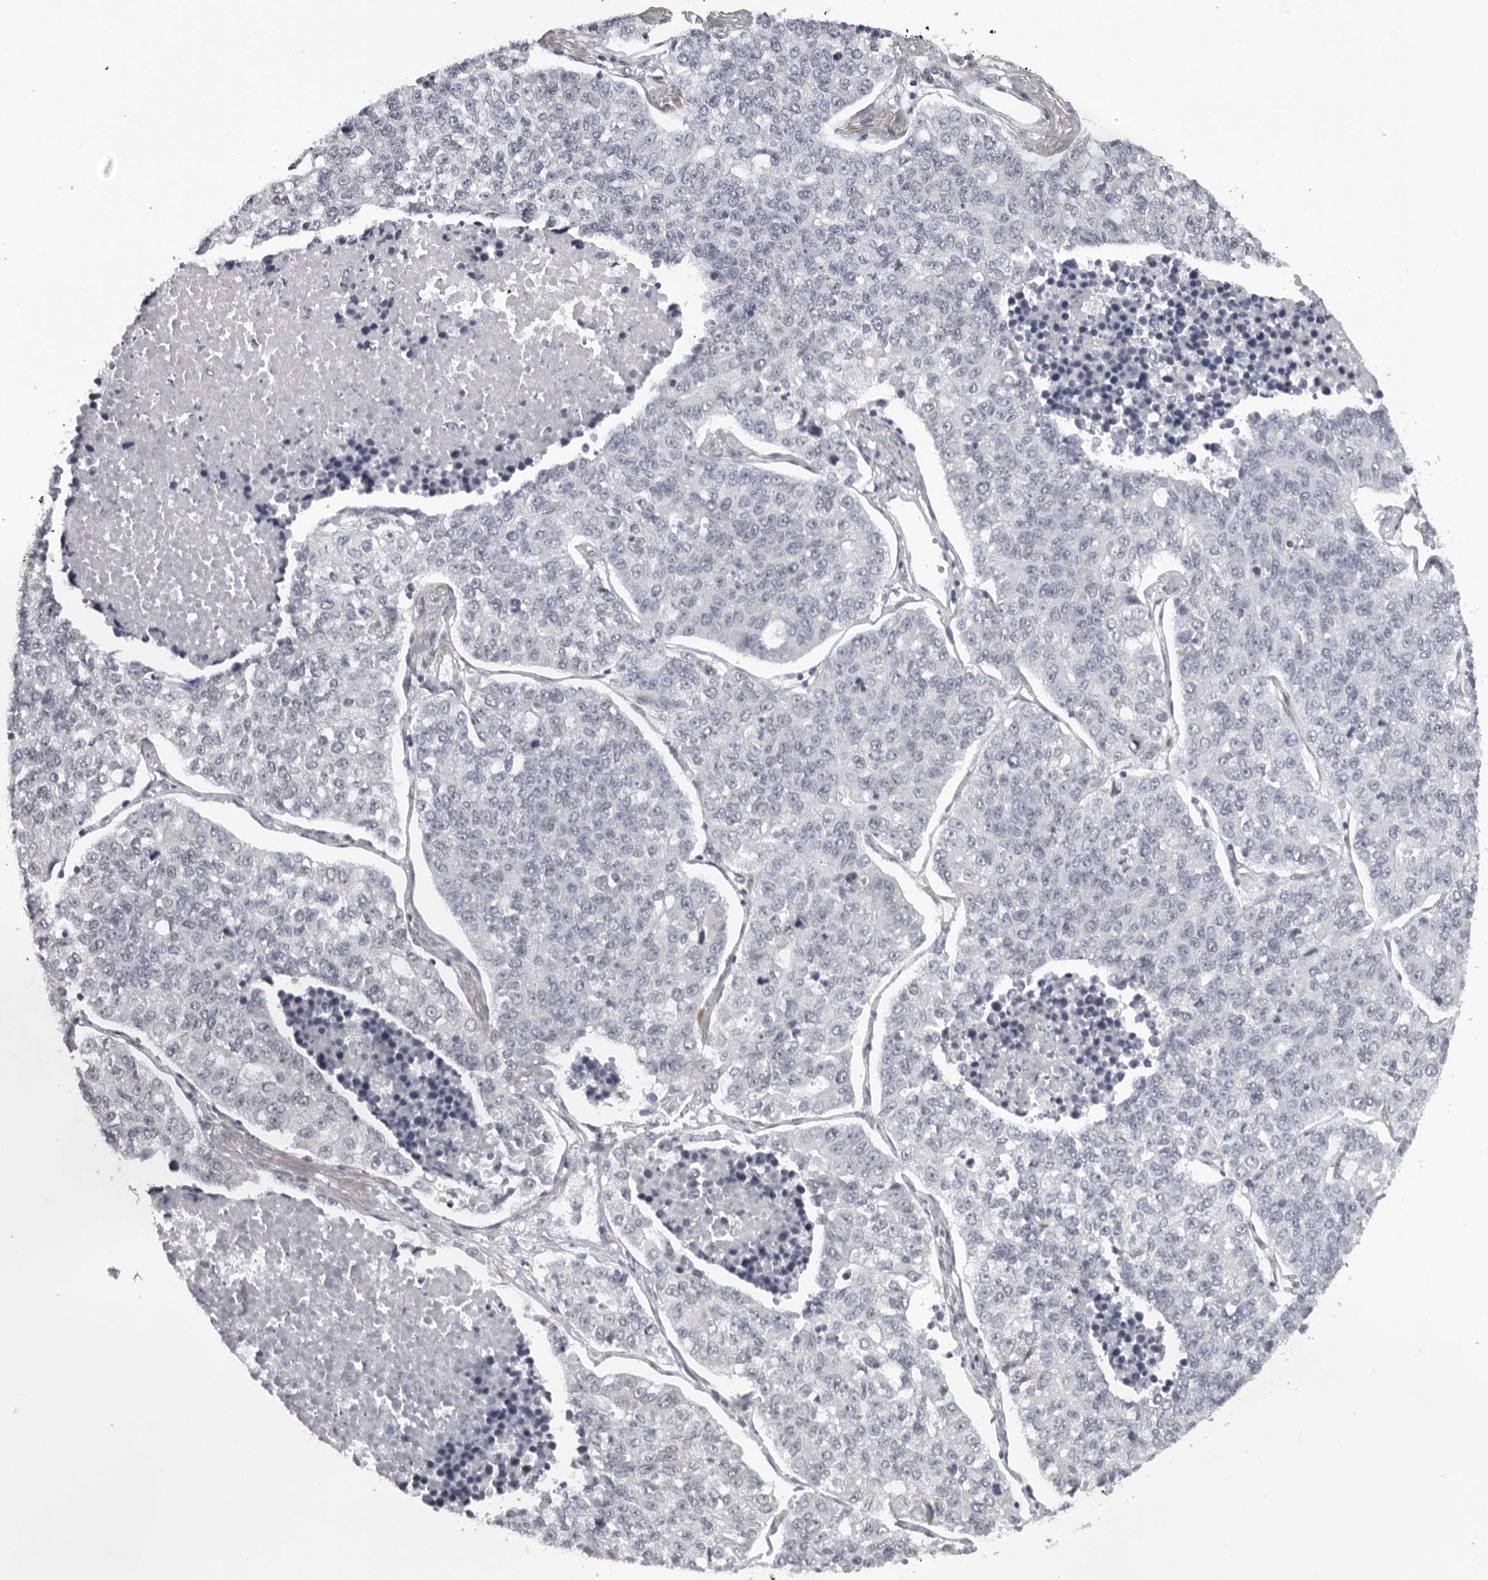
{"staining": {"intensity": "negative", "quantity": "none", "location": "none"}, "tissue": "lung cancer", "cell_type": "Tumor cells", "image_type": "cancer", "snomed": [{"axis": "morphology", "description": "Adenocarcinoma, NOS"}, {"axis": "topography", "description": "Lung"}], "caption": "The histopathology image shows no staining of tumor cells in lung cancer (adenocarcinoma).", "gene": "CASP7", "patient": {"sex": "male", "age": 49}}